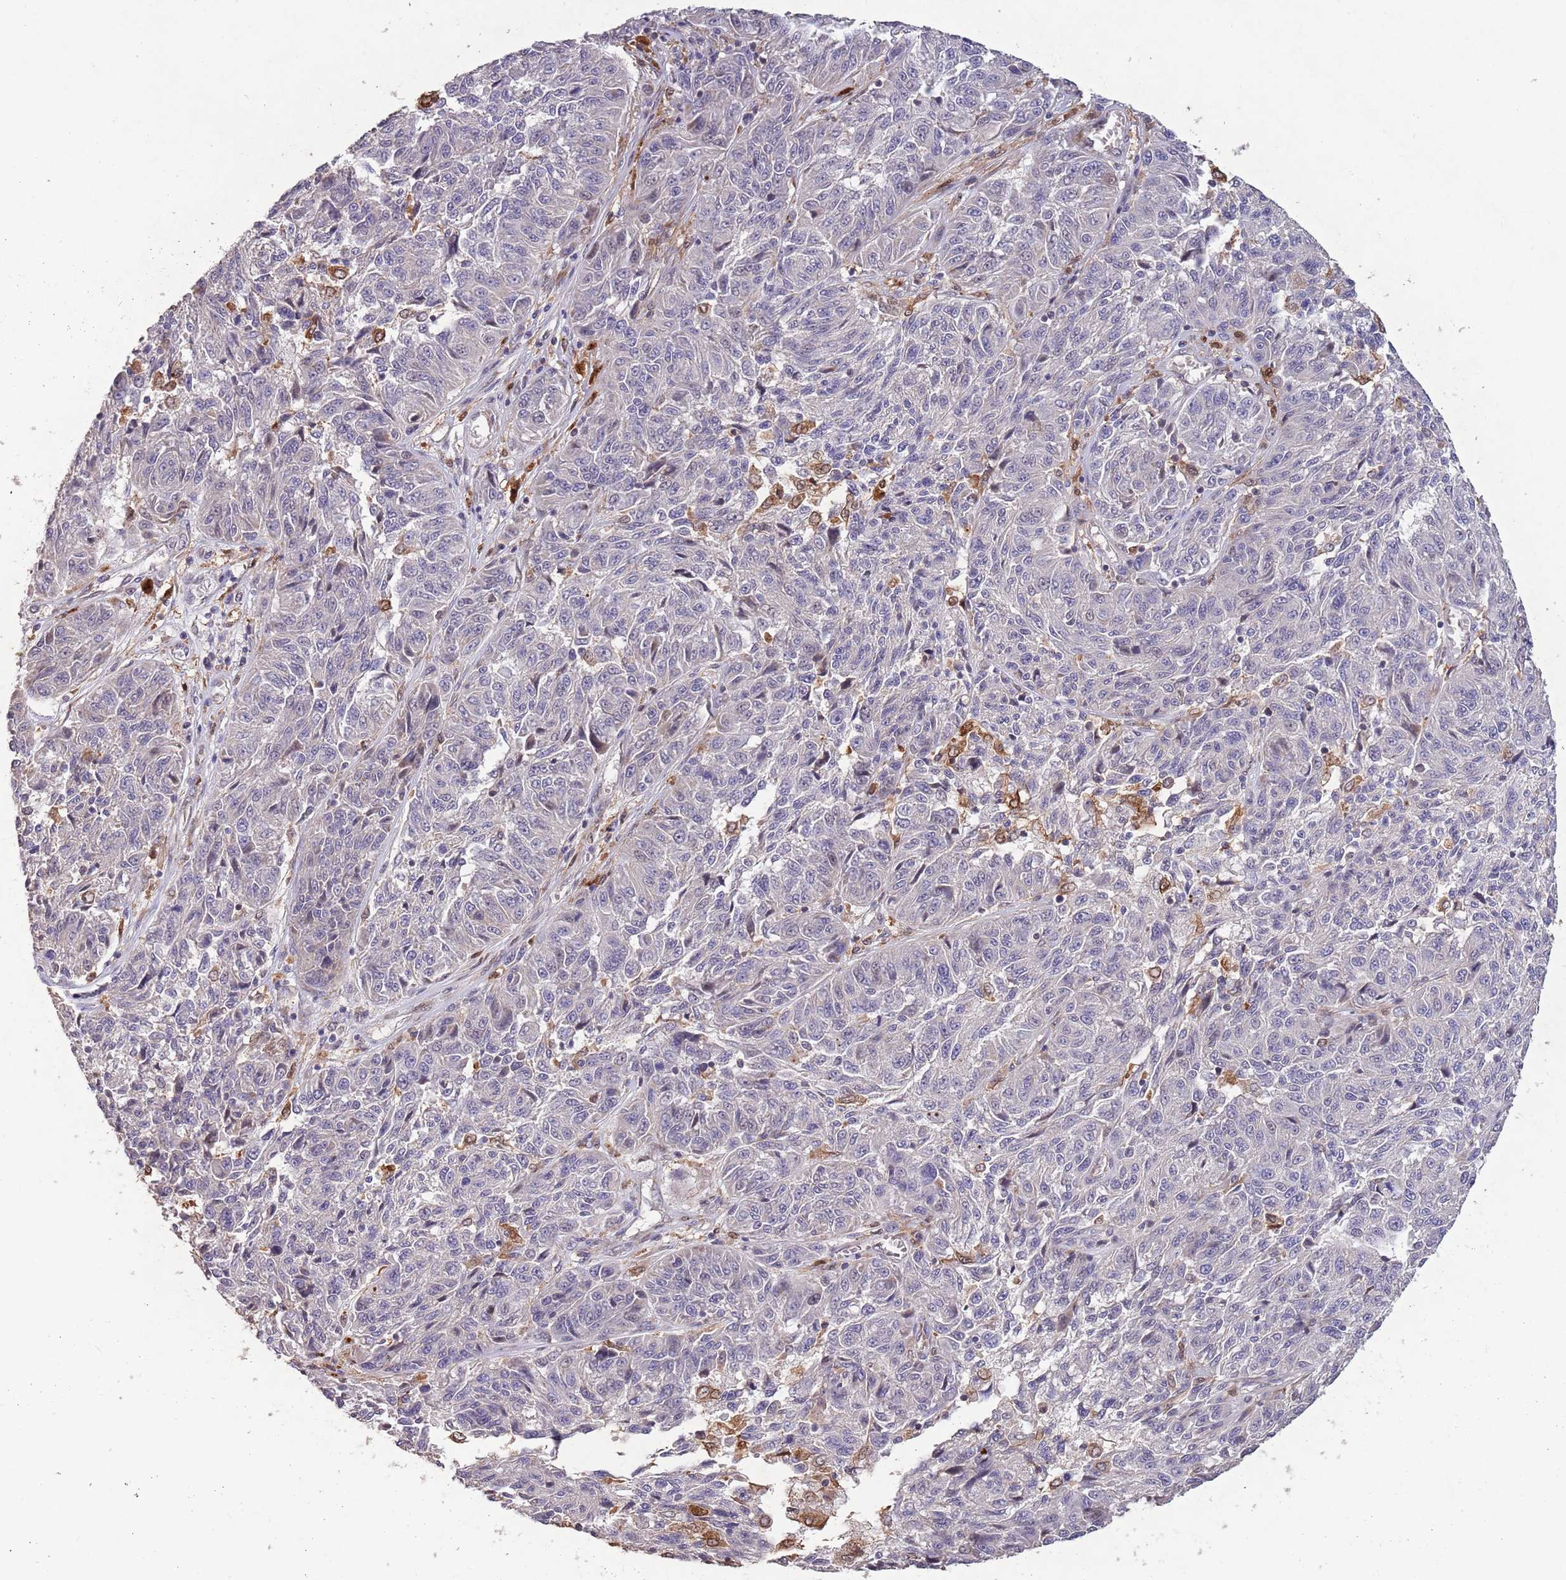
{"staining": {"intensity": "negative", "quantity": "none", "location": "none"}, "tissue": "melanoma", "cell_type": "Tumor cells", "image_type": "cancer", "snomed": [{"axis": "morphology", "description": "Malignant melanoma, NOS"}, {"axis": "topography", "description": "Skin"}], "caption": "DAB immunohistochemical staining of melanoma shows no significant expression in tumor cells. Brightfield microscopy of IHC stained with DAB (brown) and hematoxylin (blue), captured at high magnification.", "gene": "ZNF639", "patient": {"sex": "male", "age": 53}}